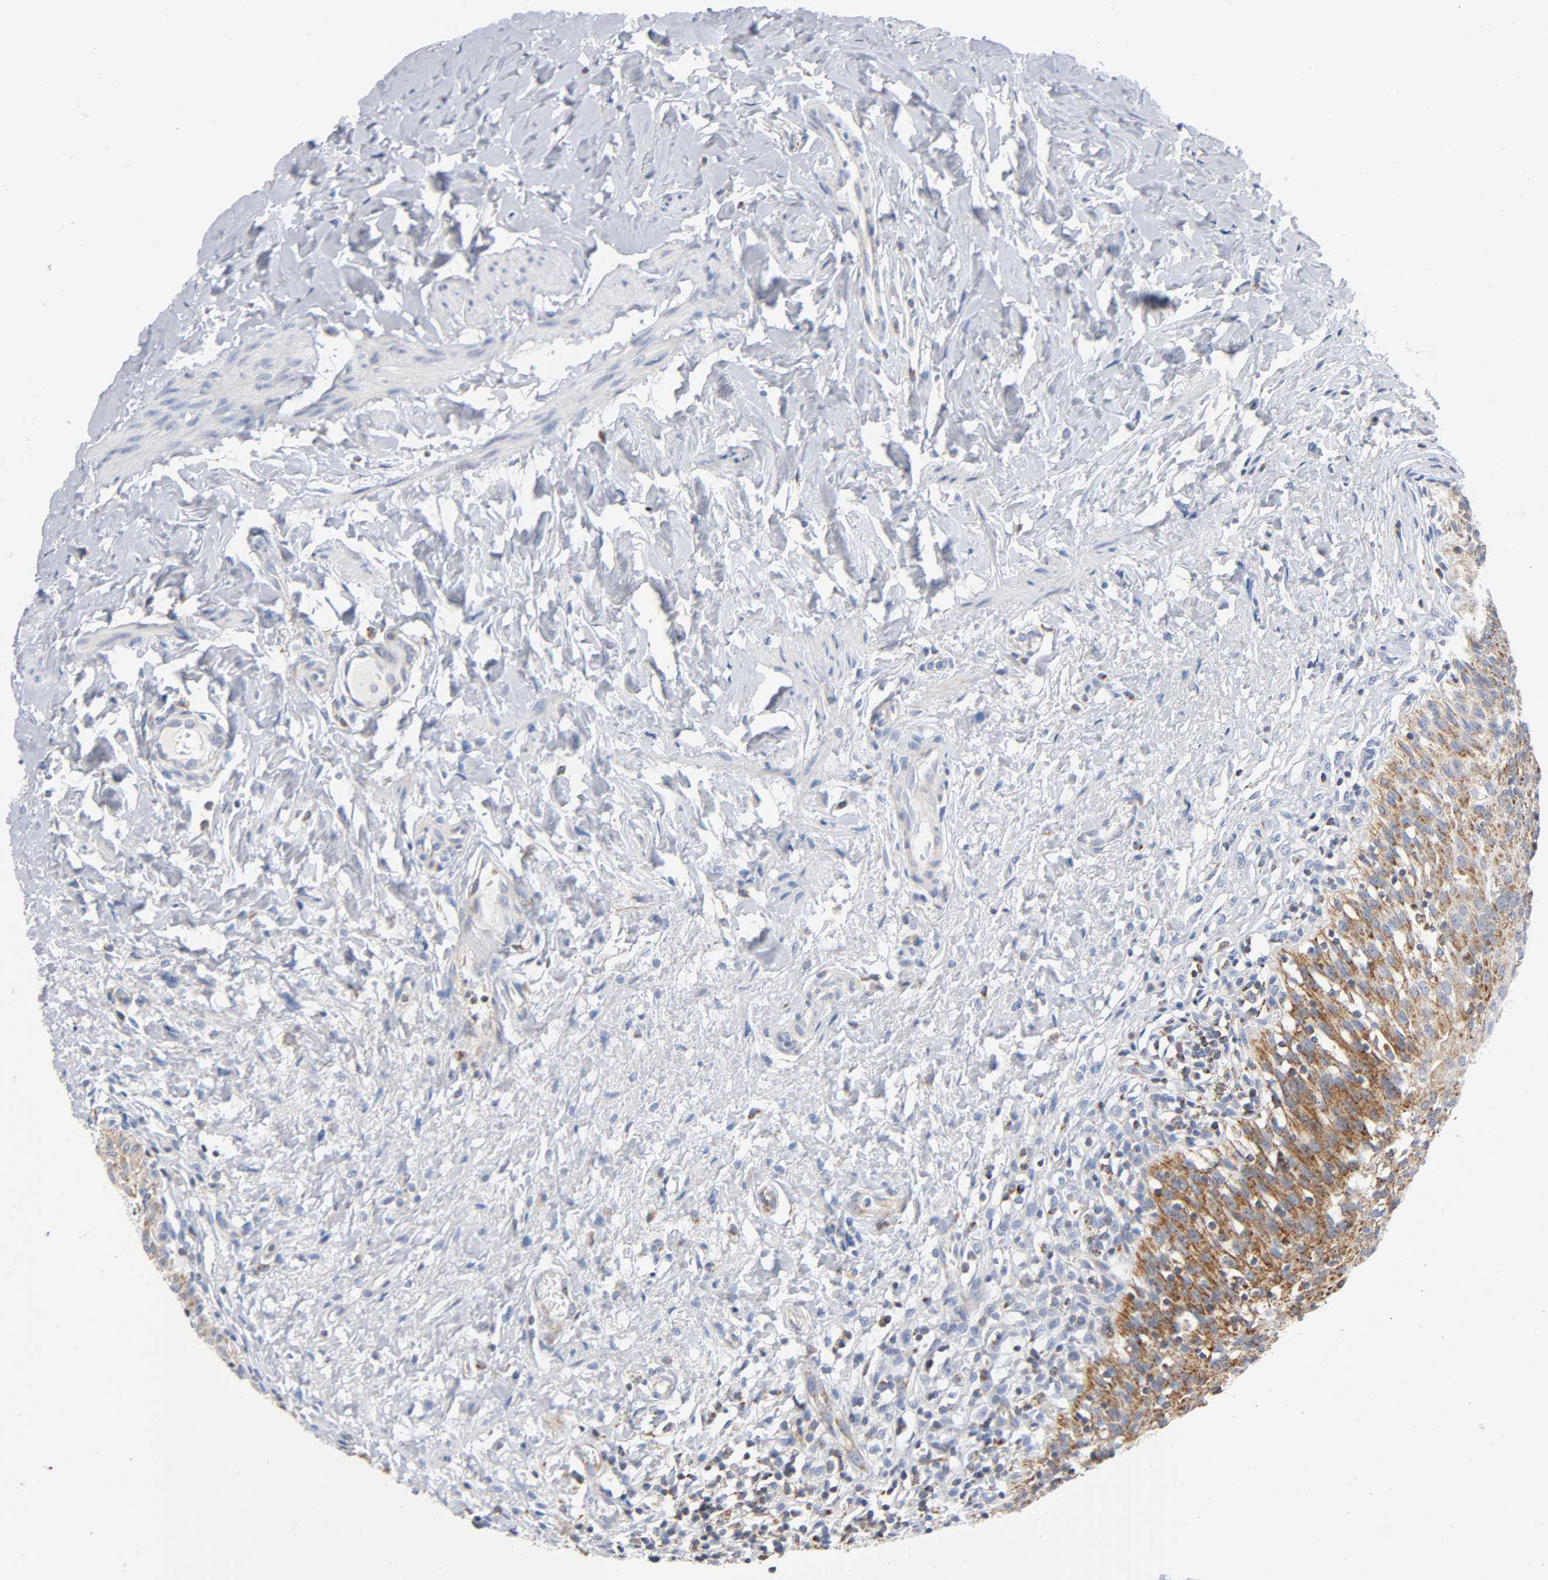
{"staining": {"intensity": "strong", "quantity": ">75%", "location": "cytoplasmic/membranous"}, "tissue": "urinary bladder", "cell_type": "Urothelial cells", "image_type": "normal", "snomed": [{"axis": "morphology", "description": "Normal tissue, NOS"}, {"axis": "topography", "description": "Urinary bladder"}], "caption": "Immunohistochemical staining of normal urinary bladder exhibits strong cytoplasmic/membranous protein expression in approximately >75% of urothelial cells.", "gene": "BAK1", "patient": {"sex": "female", "age": 80}}